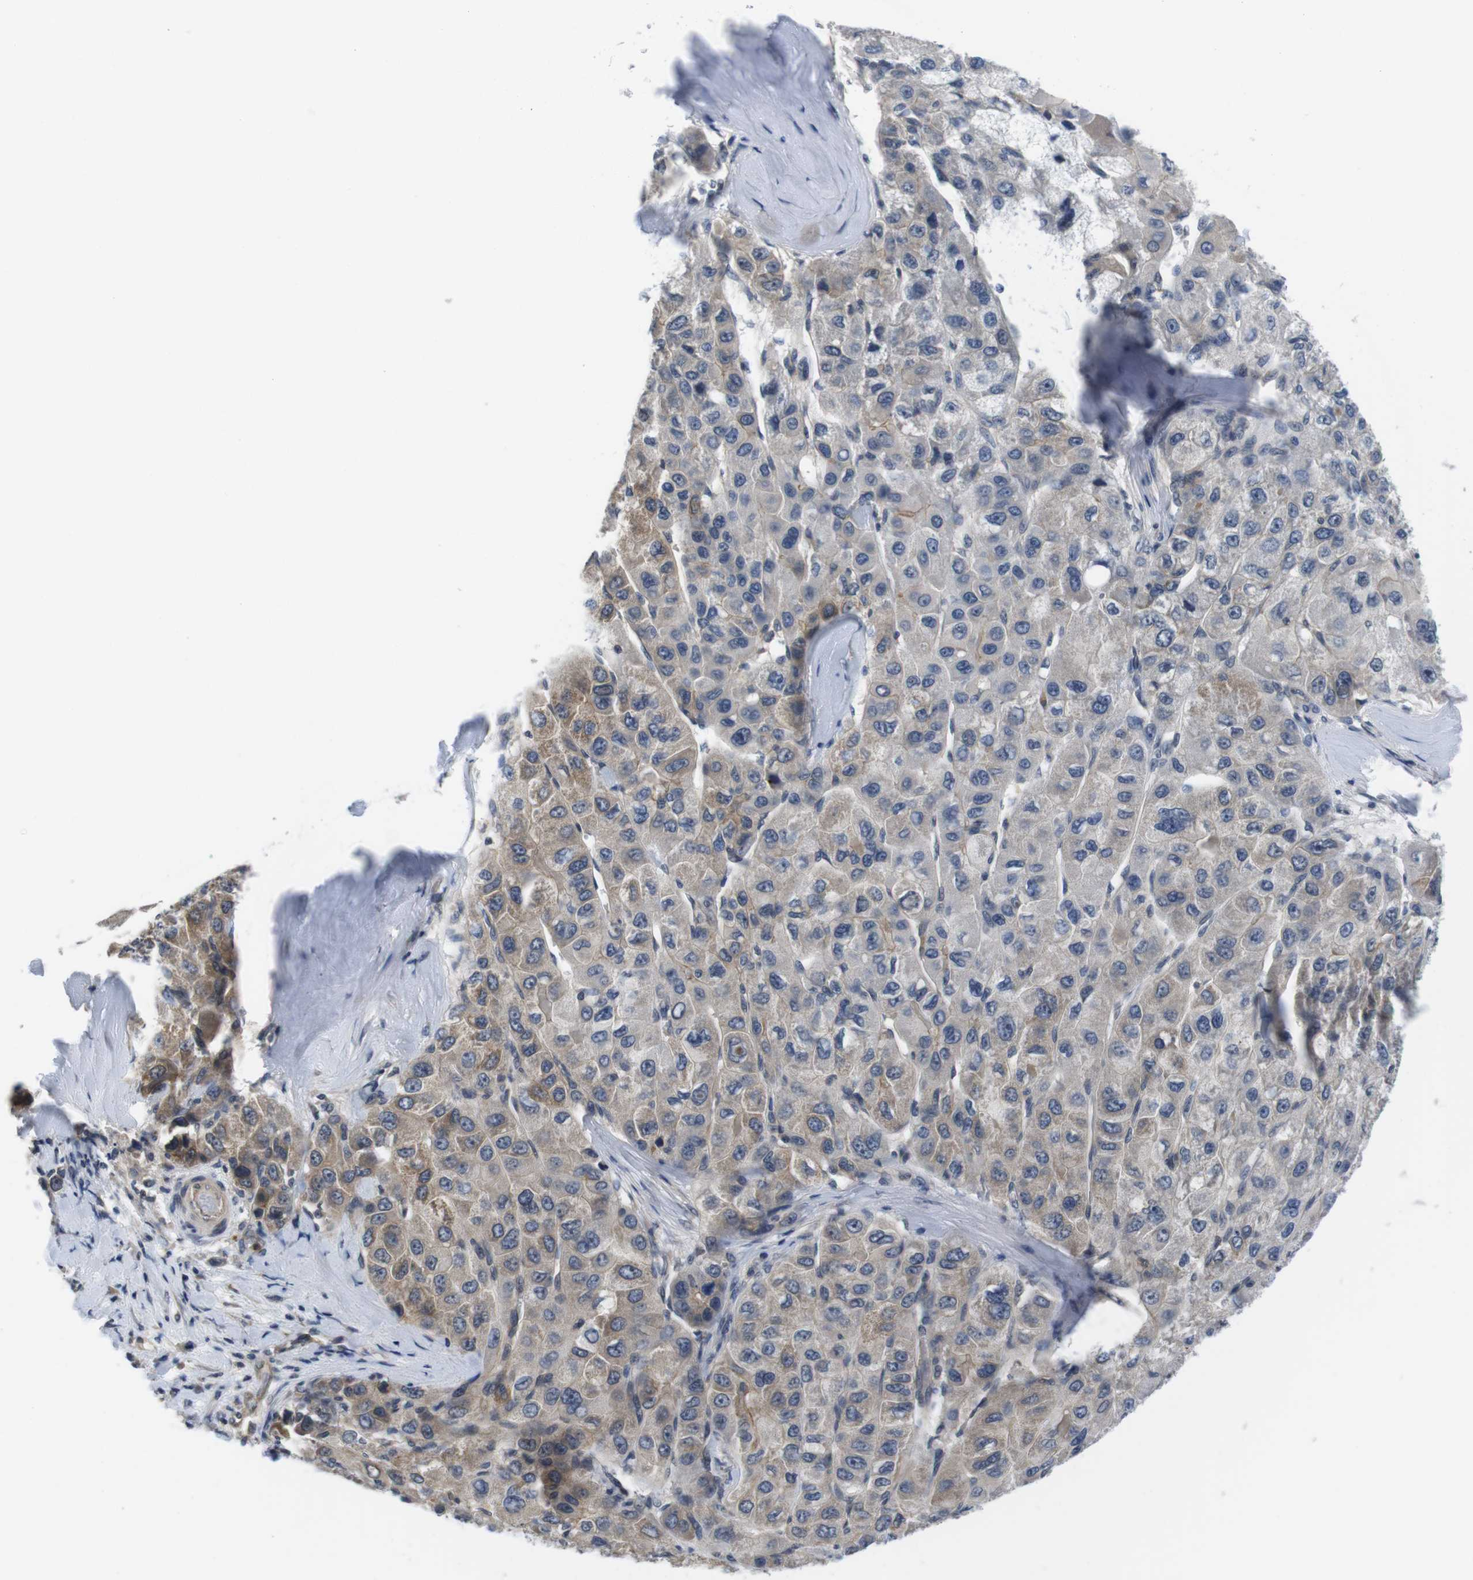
{"staining": {"intensity": "moderate", "quantity": "25%-75%", "location": "cytoplasmic/membranous"}, "tissue": "liver cancer", "cell_type": "Tumor cells", "image_type": "cancer", "snomed": [{"axis": "morphology", "description": "Carcinoma, Hepatocellular, NOS"}, {"axis": "topography", "description": "Liver"}], "caption": "Immunohistochemical staining of human liver cancer (hepatocellular carcinoma) exhibits medium levels of moderate cytoplasmic/membranous protein positivity in approximately 25%-75% of tumor cells.", "gene": "FADD", "patient": {"sex": "male", "age": 80}}